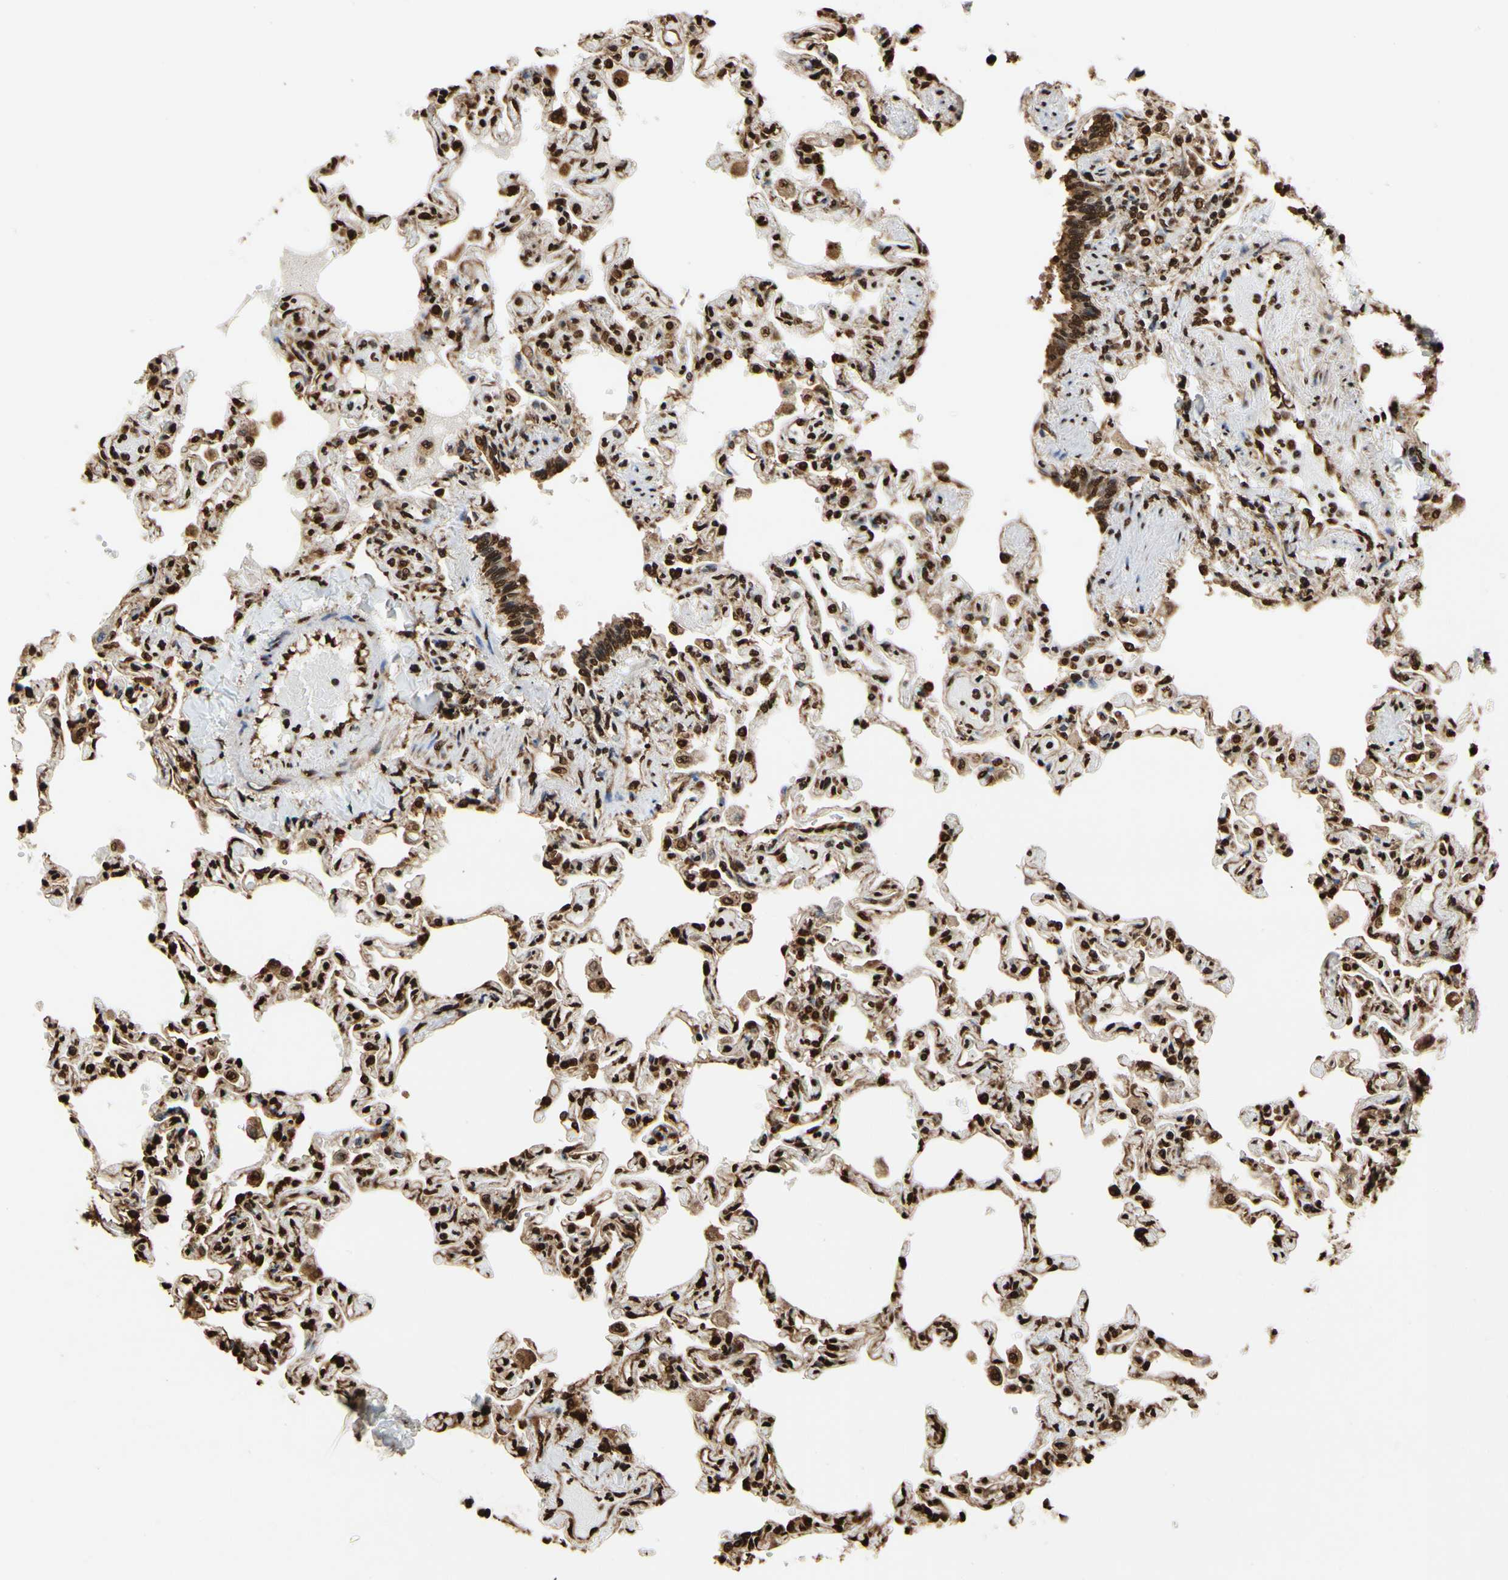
{"staining": {"intensity": "strong", "quantity": ">75%", "location": "cytoplasmic/membranous,nuclear"}, "tissue": "lung", "cell_type": "Alveolar cells", "image_type": "normal", "snomed": [{"axis": "morphology", "description": "Normal tissue, NOS"}, {"axis": "topography", "description": "Lung"}], "caption": "Alveolar cells demonstrate strong cytoplasmic/membranous,nuclear expression in approximately >75% of cells in unremarkable lung. (DAB IHC with brightfield microscopy, high magnification).", "gene": "HNRNPK", "patient": {"sex": "male", "age": 21}}